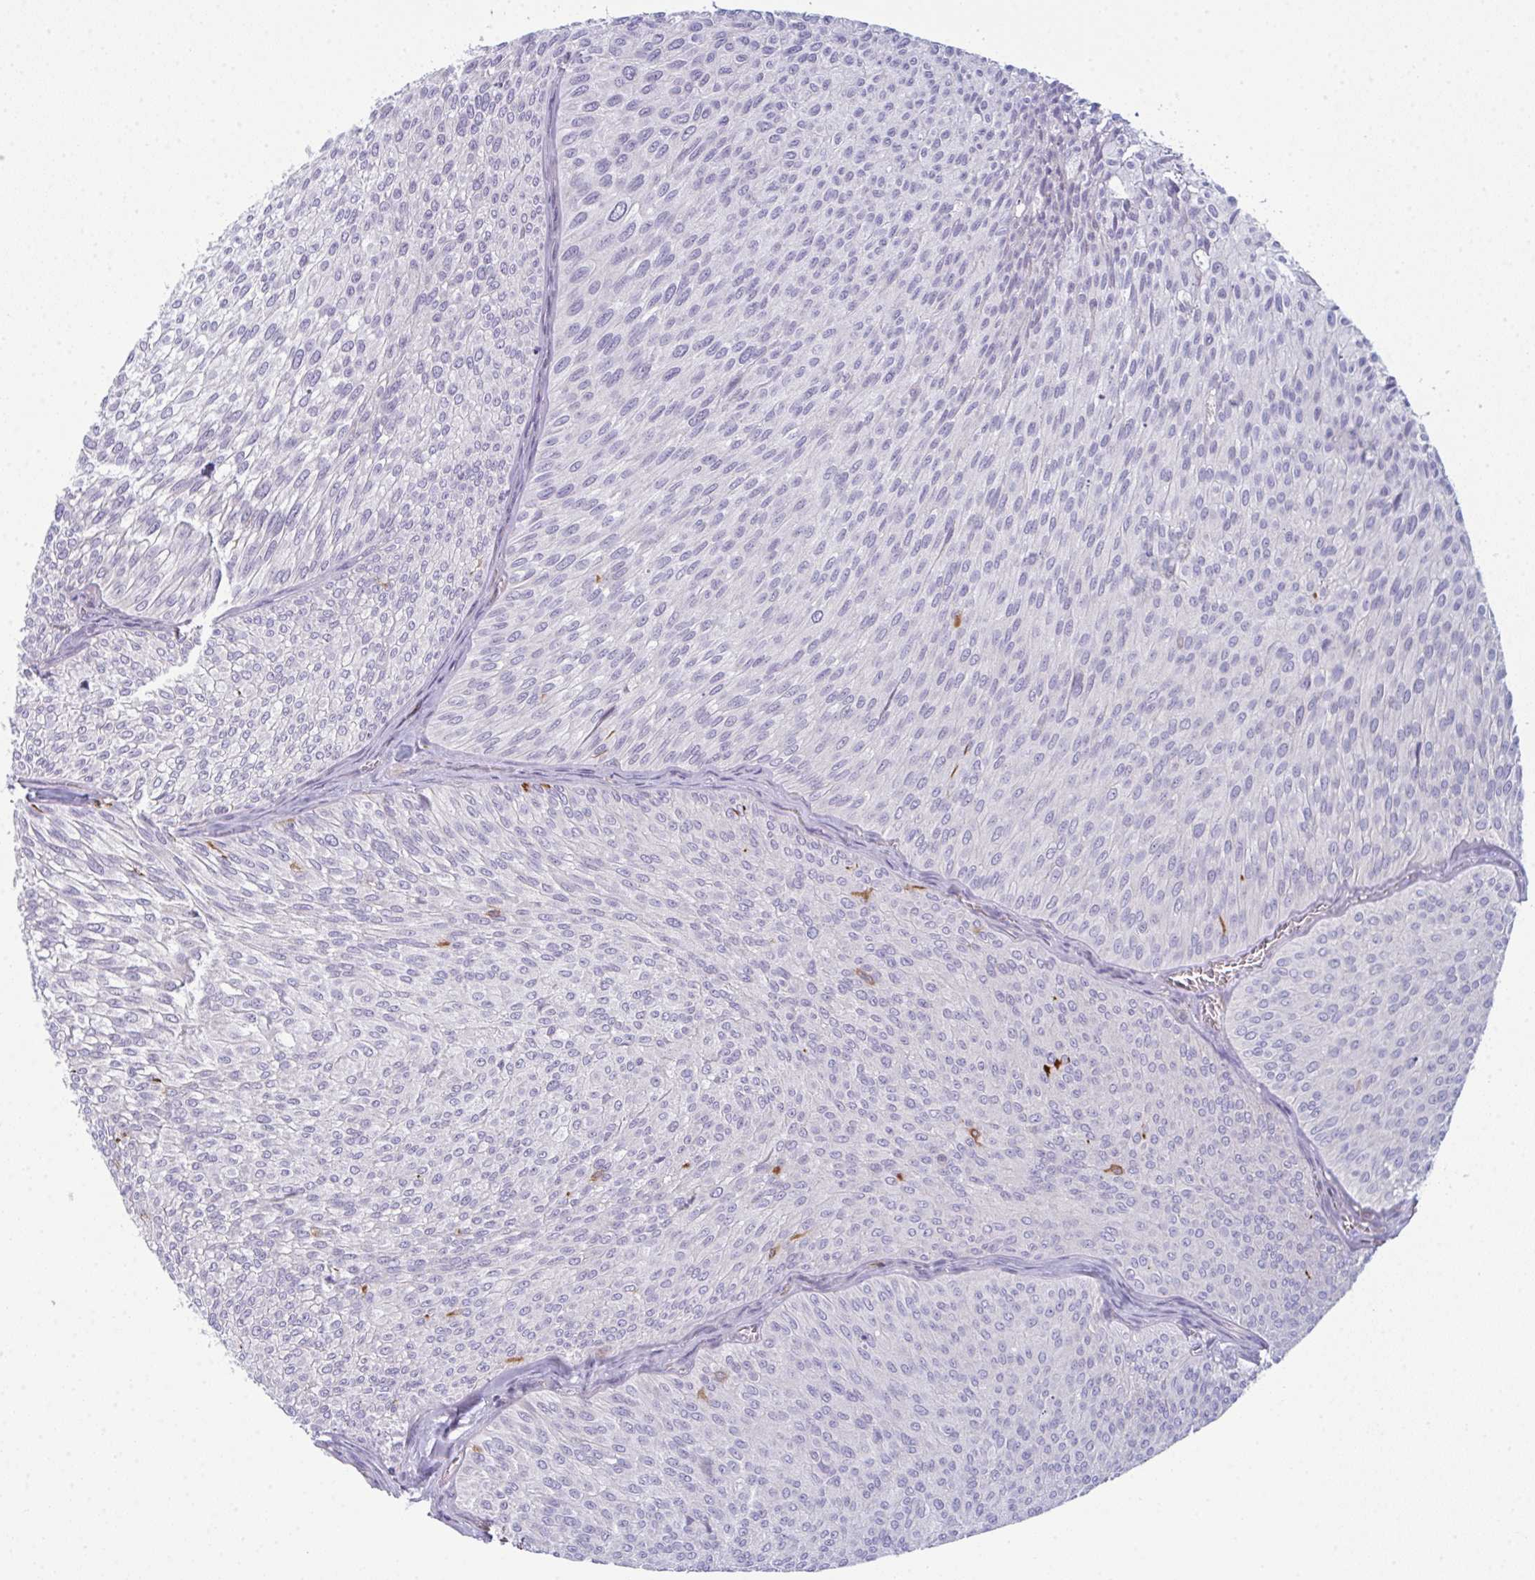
{"staining": {"intensity": "negative", "quantity": "none", "location": "none"}, "tissue": "urothelial cancer", "cell_type": "Tumor cells", "image_type": "cancer", "snomed": [{"axis": "morphology", "description": "Urothelial carcinoma, Low grade"}, {"axis": "topography", "description": "Urinary bladder"}], "caption": "DAB immunohistochemical staining of human urothelial carcinoma (low-grade) exhibits no significant positivity in tumor cells.", "gene": "CD80", "patient": {"sex": "male", "age": 91}}